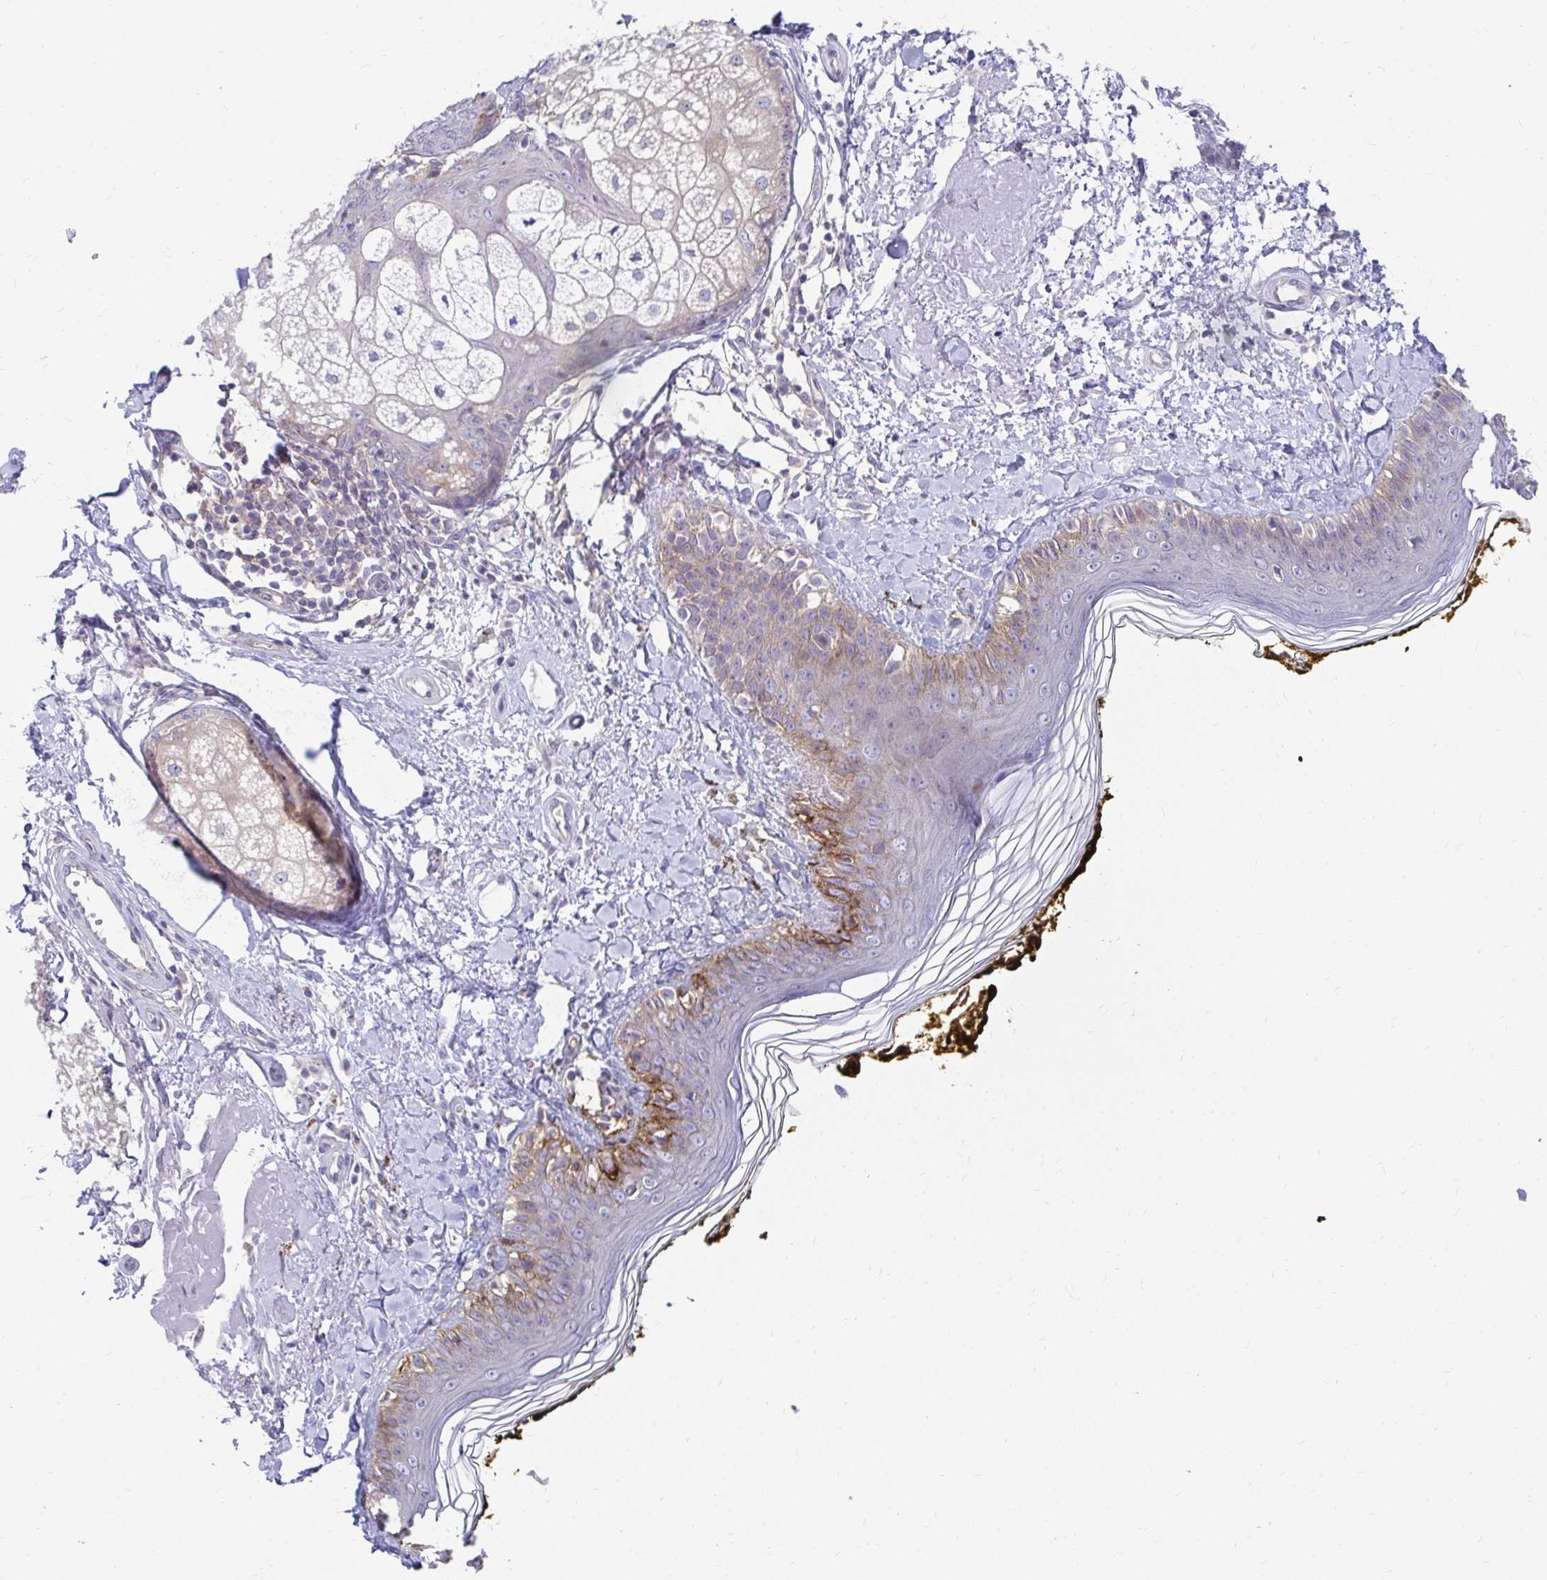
{"staining": {"intensity": "negative", "quantity": "none", "location": "none"}, "tissue": "skin", "cell_type": "Fibroblasts", "image_type": "normal", "snomed": [{"axis": "morphology", "description": "Normal tissue, NOS"}, {"axis": "topography", "description": "Skin"}], "caption": "Benign skin was stained to show a protein in brown. There is no significant staining in fibroblasts. (DAB (3,3'-diaminobenzidine) immunohistochemistry (IHC) with hematoxylin counter stain).", "gene": "C19orf81", "patient": {"sex": "male", "age": 76}}